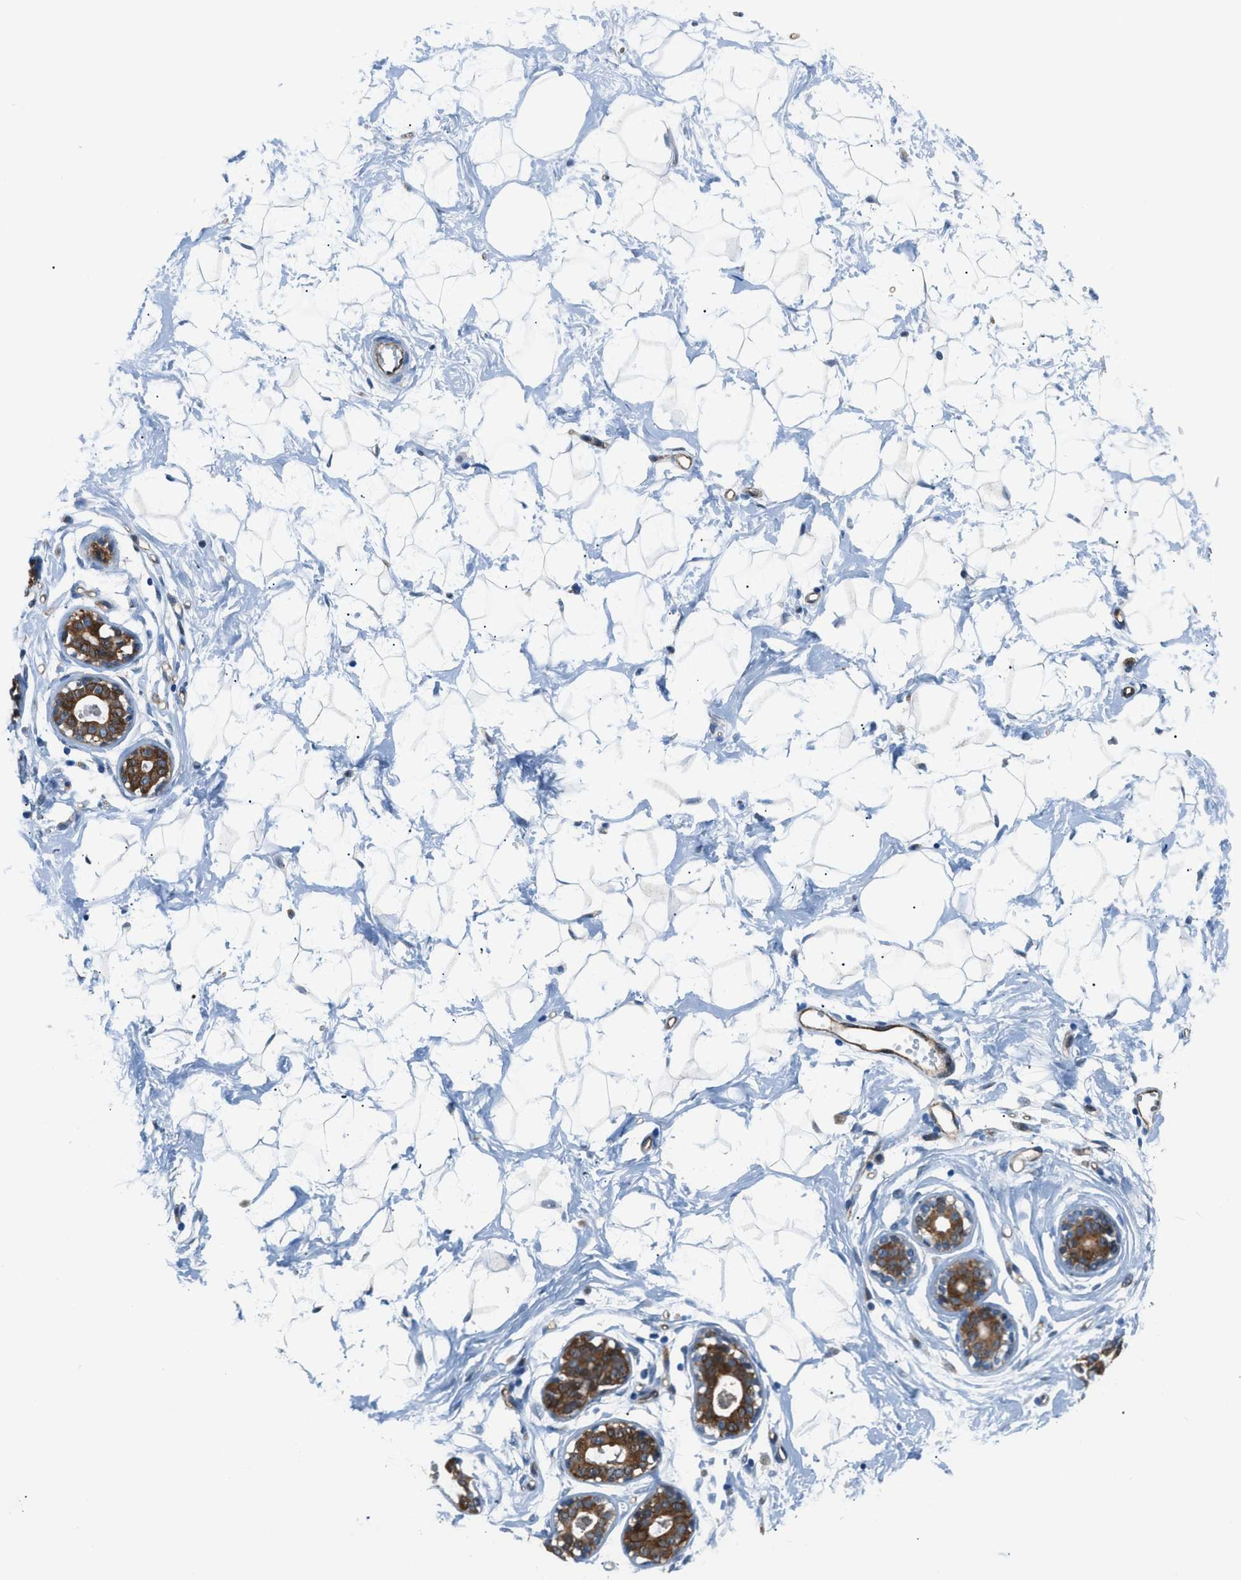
{"staining": {"intensity": "negative", "quantity": "none", "location": "none"}, "tissue": "breast", "cell_type": "Adipocytes", "image_type": "normal", "snomed": [{"axis": "morphology", "description": "Normal tissue, NOS"}, {"axis": "topography", "description": "Breast"}], "caption": "Immunohistochemistry (IHC) of normal breast reveals no positivity in adipocytes.", "gene": "YWHAE", "patient": {"sex": "female", "age": 23}}